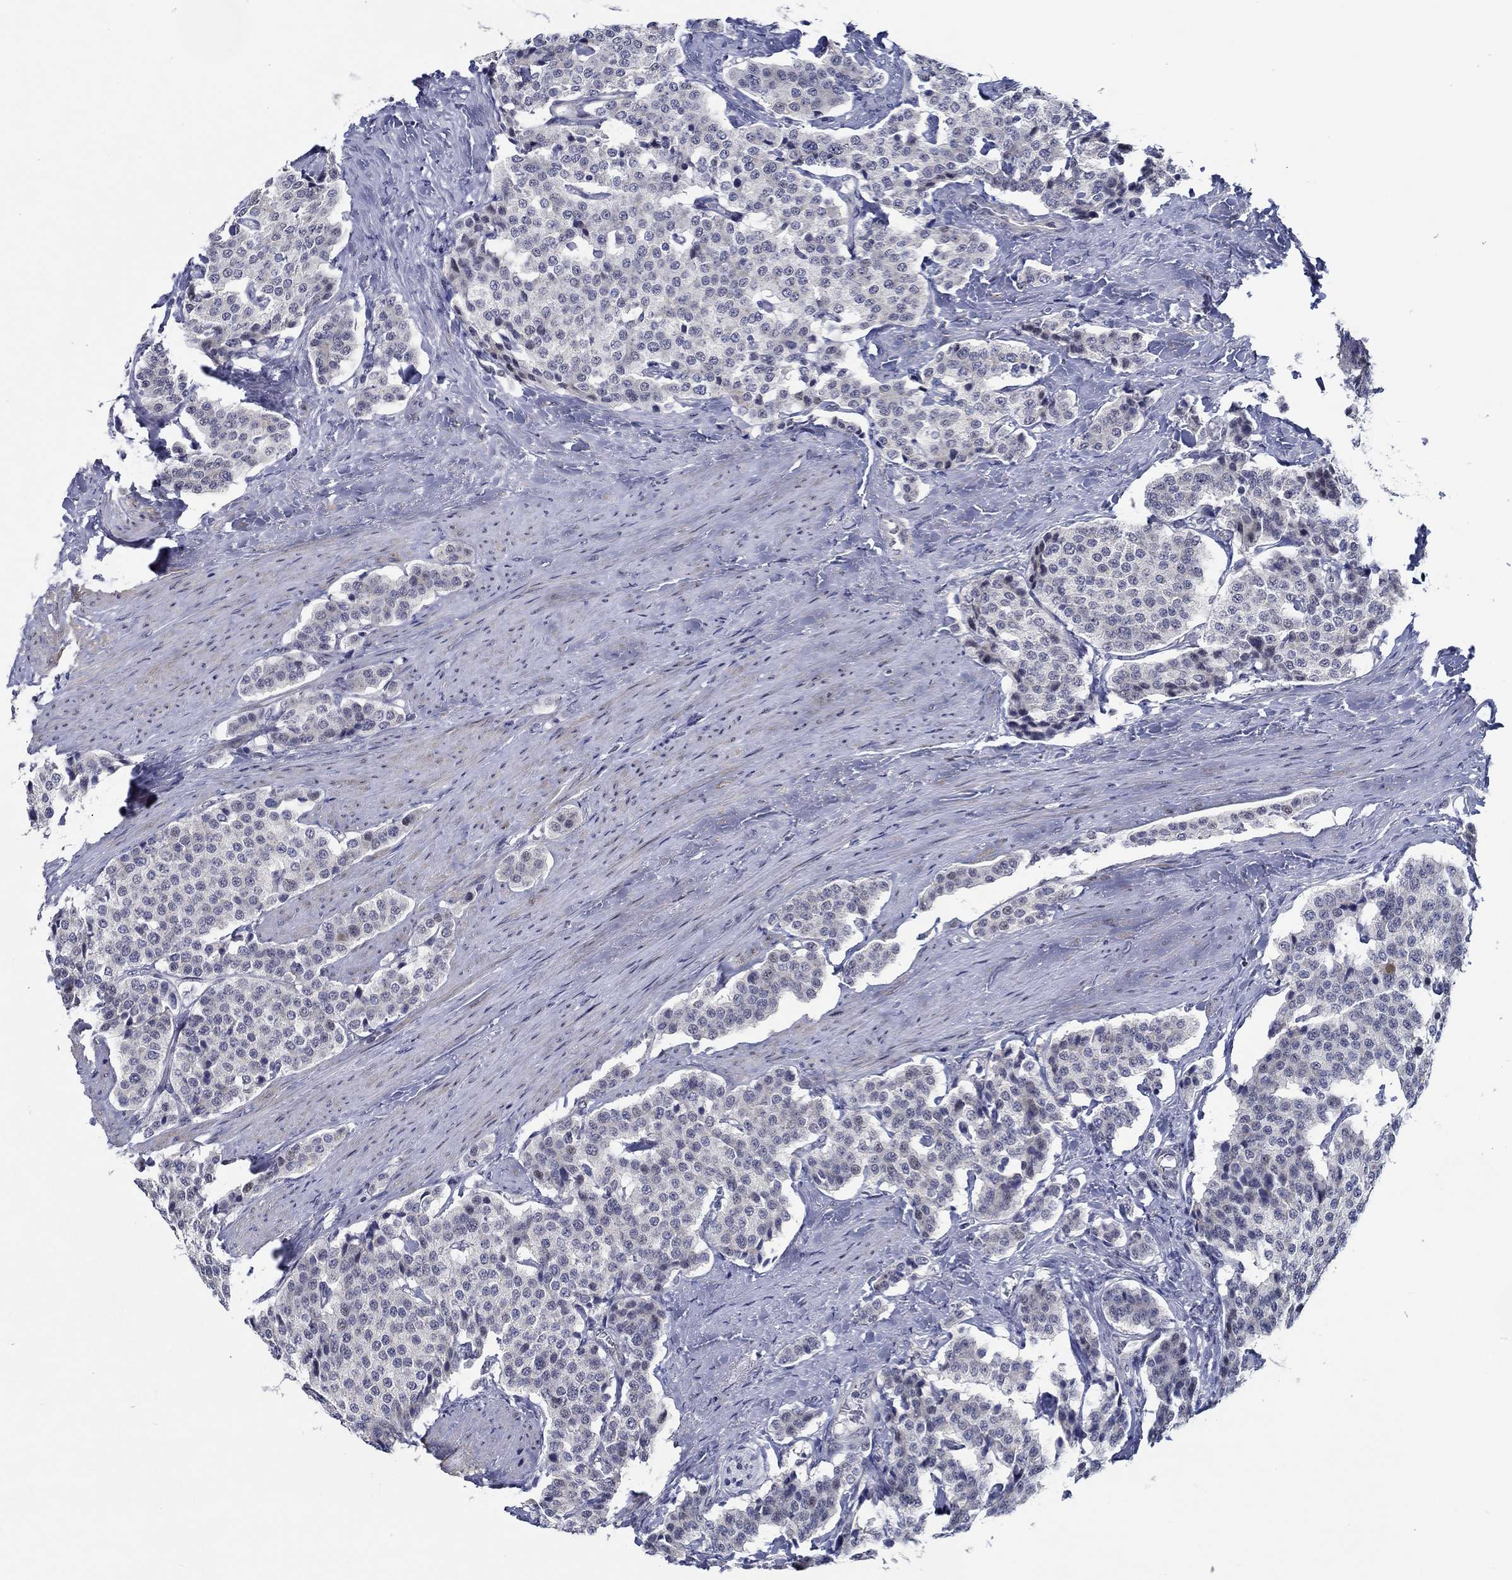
{"staining": {"intensity": "negative", "quantity": "none", "location": "none"}, "tissue": "carcinoid", "cell_type": "Tumor cells", "image_type": "cancer", "snomed": [{"axis": "morphology", "description": "Carcinoid, malignant, NOS"}, {"axis": "topography", "description": "Small intestine"}], "caption": "IHC of human carcinoid reveals no staining in tumor cells. (Immunohistochemistry, brightfield microscopy, high magnification).", "gene": "SLC34A1", "patient": {"sex": "female", "age": 58}}